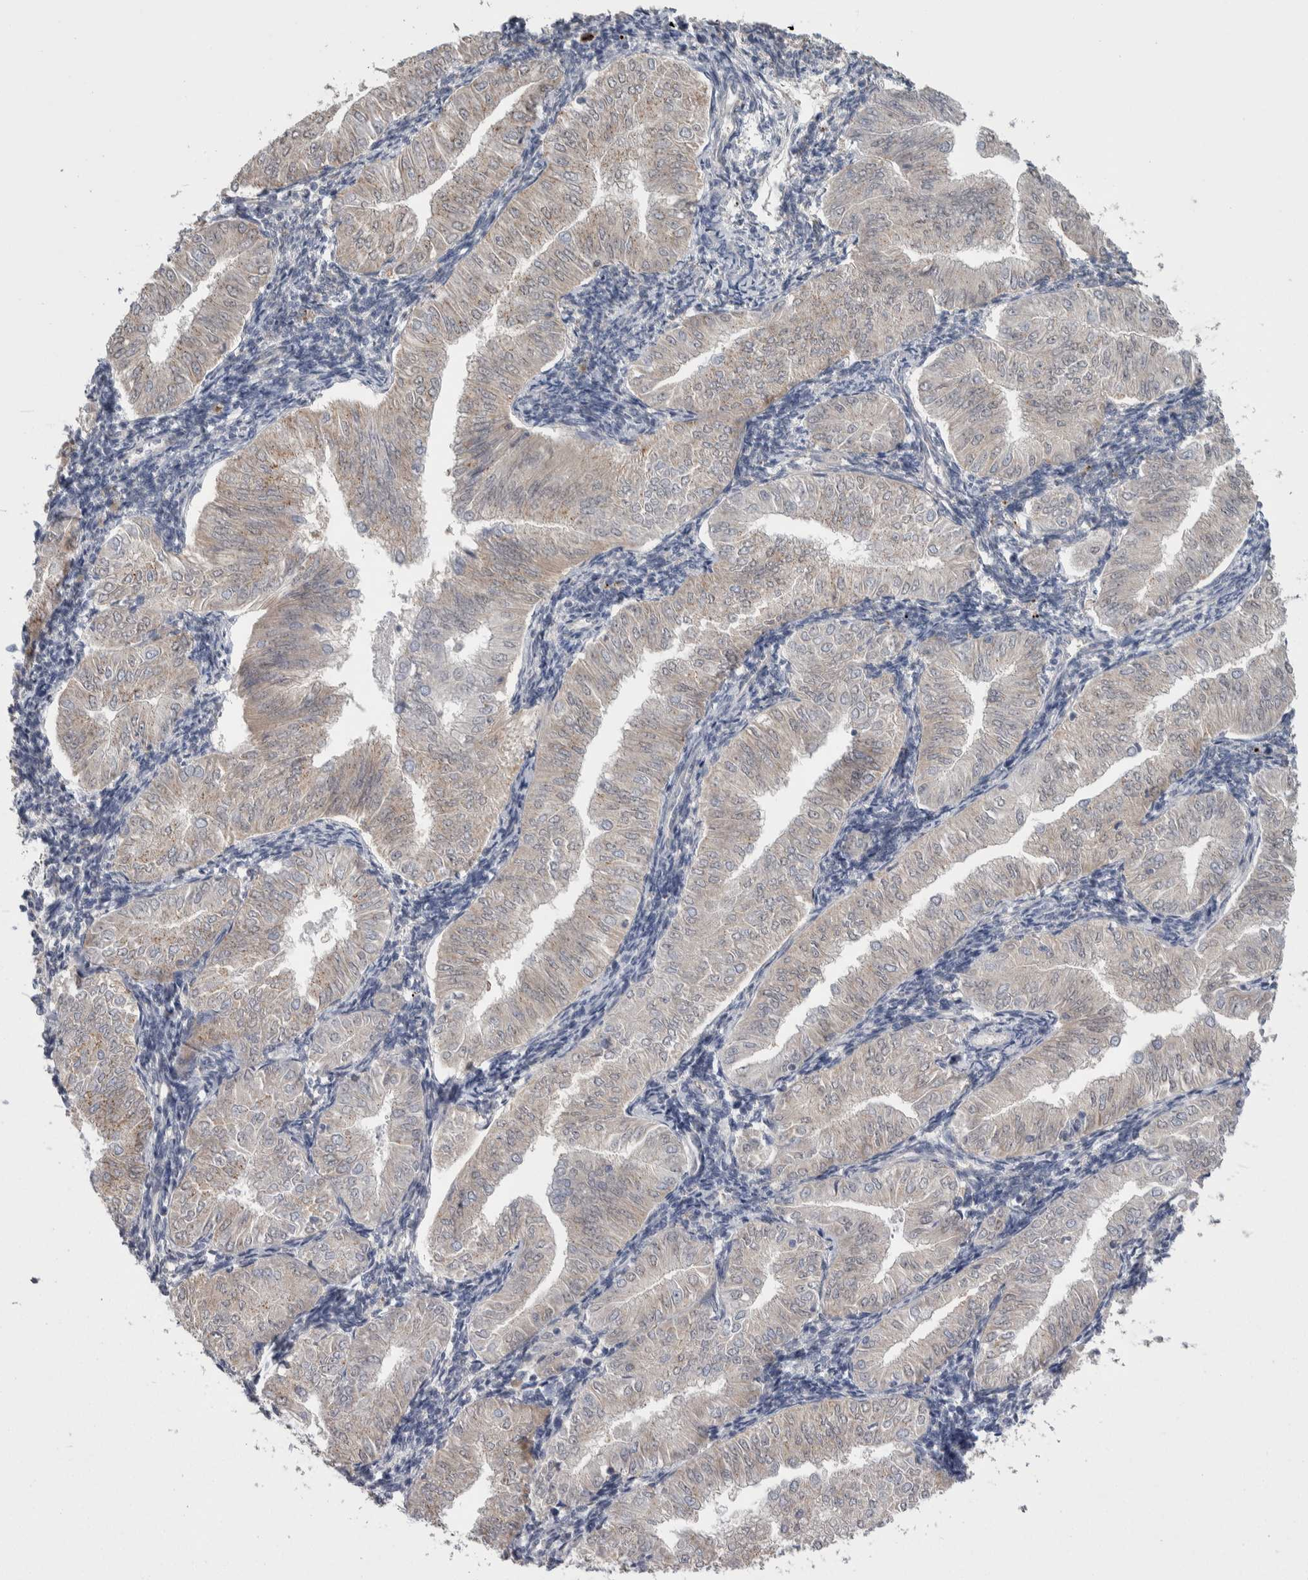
{"staining": {"intensity": "weak", "quantity": "25%-75%", "location": "cytoplasmic/membranous"}, "tissue": "endometrial cancer", "cell_type": "Tumor cells", "image_type": "cancer", "snomed": [{"axis": "morphology", "description": "Normal tissue, NOS"}, {"axis": "morphology", "description": "Adenocarcinoma, NOS"}, {"axis": "topography", "description": "Endometrium"}], "caption": "Adenocarcinoma (endometrial) tissue demonstrates weak cytoplasmic/membranous positivity in approximately 25%-75% of tumor cells, visualized by immunohistochemistry.", "gene": "GPHN", "patient": {"sex": "female", "age": 53}}